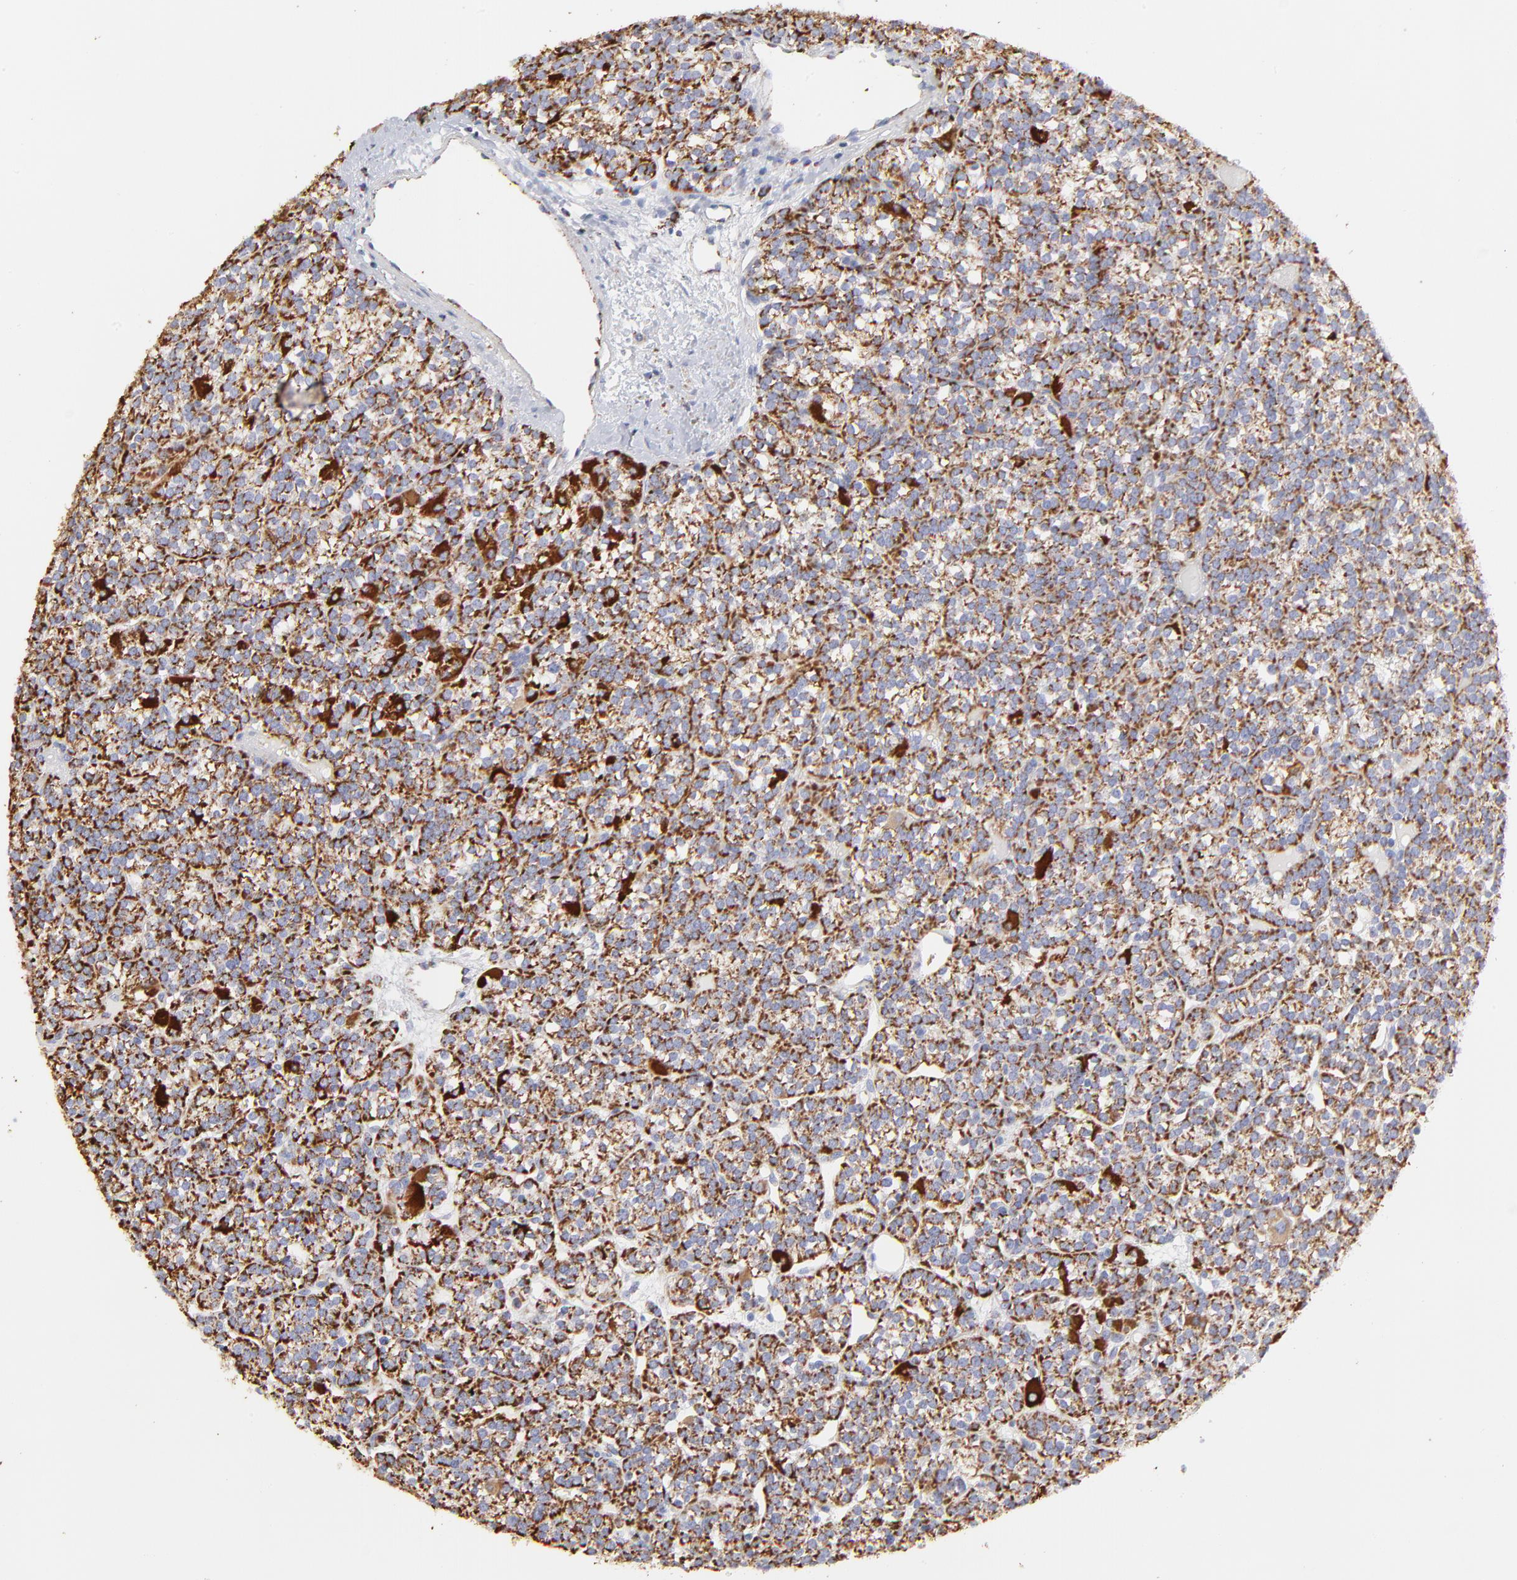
{"staining": {"intensity": "strong", "quantity": ">75%", "location": "cytoplasmic/membranous"}, "tissue": "parathyroid gland", "cell_type": "Glandular cells", "image_type": "normal", "snomed": [{"axis": "morphology", "description": "Normal tissue, NOS"}, {"axis": "topography", "description": "Parathyroid gland"}], "caption": "This micrograph displays unremarkable parathyroid gland stained with immunohistochemistry to label a protein in brown. The cytoplasmic/membranous of glandular cells show strong positivity for the protein. Nuclei are counter-stained blue.", "gene": "COX4I1", "patient": {"sex": "female", "age": 50}}